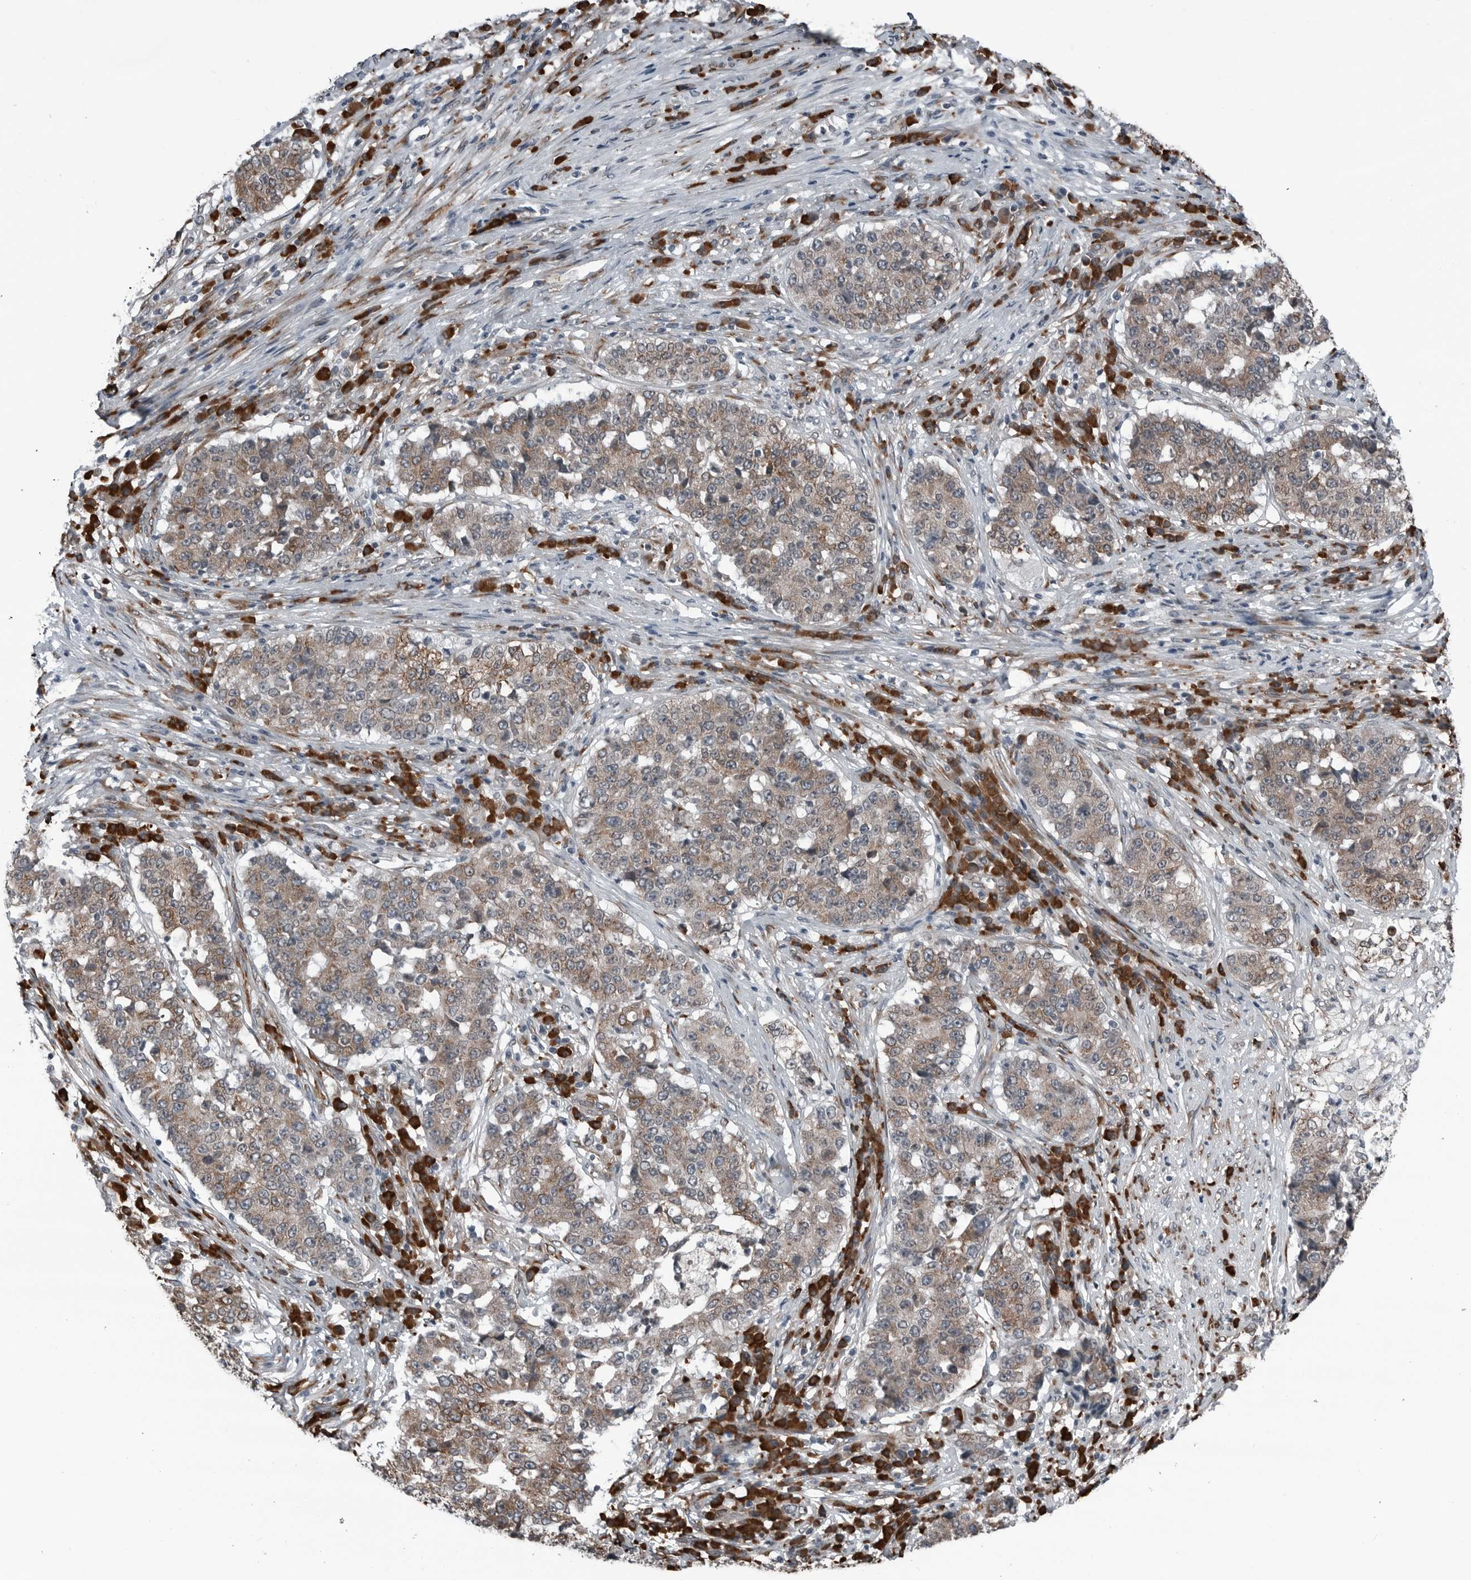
{"staining": {"intensity": "weak", "quantity": ">75%", "location": "cytoplasmic/membranous"}, "tissue": "stomach cancer", "cell_type": "Tumor cells", "image_type": "cancer", "snomed": [{"axis": "morphology", "description": "Adenocarcinoma, NOS"}, {"axis": "topography", "description": "Stomach"}], "caption": "There is low levels of weak cytoplasmic/membranous expression in tumor cells of adenocarcinoma (stomach), as demonstrated by immunohistochemical staining (brown color).", "gene": "CEP85", "patient": {"sex": "male", "age": 59}}